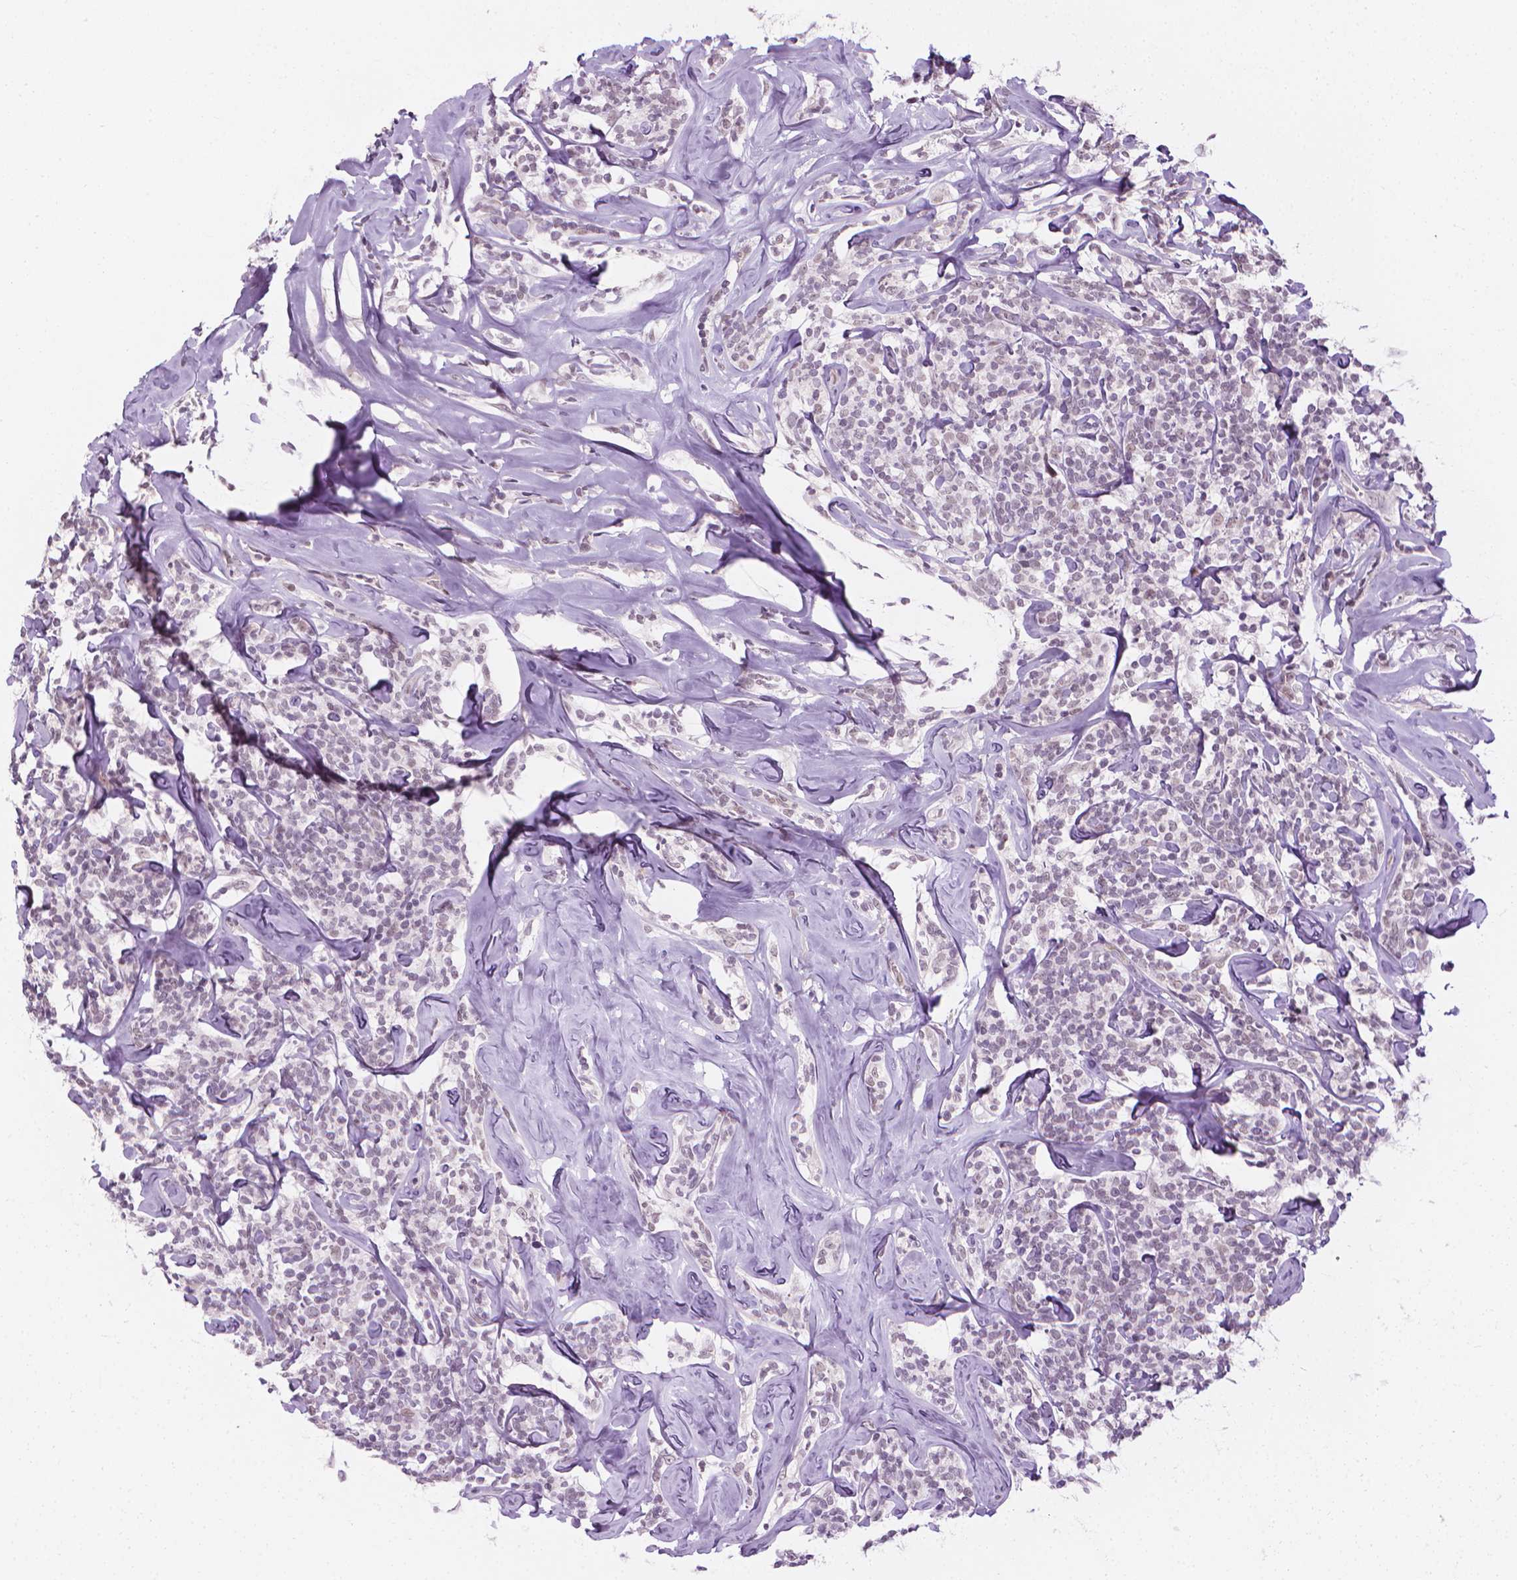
{"staining": {"intensity": "negative", "quantity": "none", "location": "none"}, "tissue": "lymphoma", "cell_type": "Tumor cells", "image_type": "cancer", "snomed": [{"axis": "morphology", "description": "Malignant lymphoma, non-Hodgkin's type, Low grade"}, {"axis": "topography", "description": "Lymph node"}], "caption": "The histopathology image exhibits no staining of tumor cells in lymphoma.", "gene": "CDKN1C", "patient": {"sex": "female", "age": 56}}